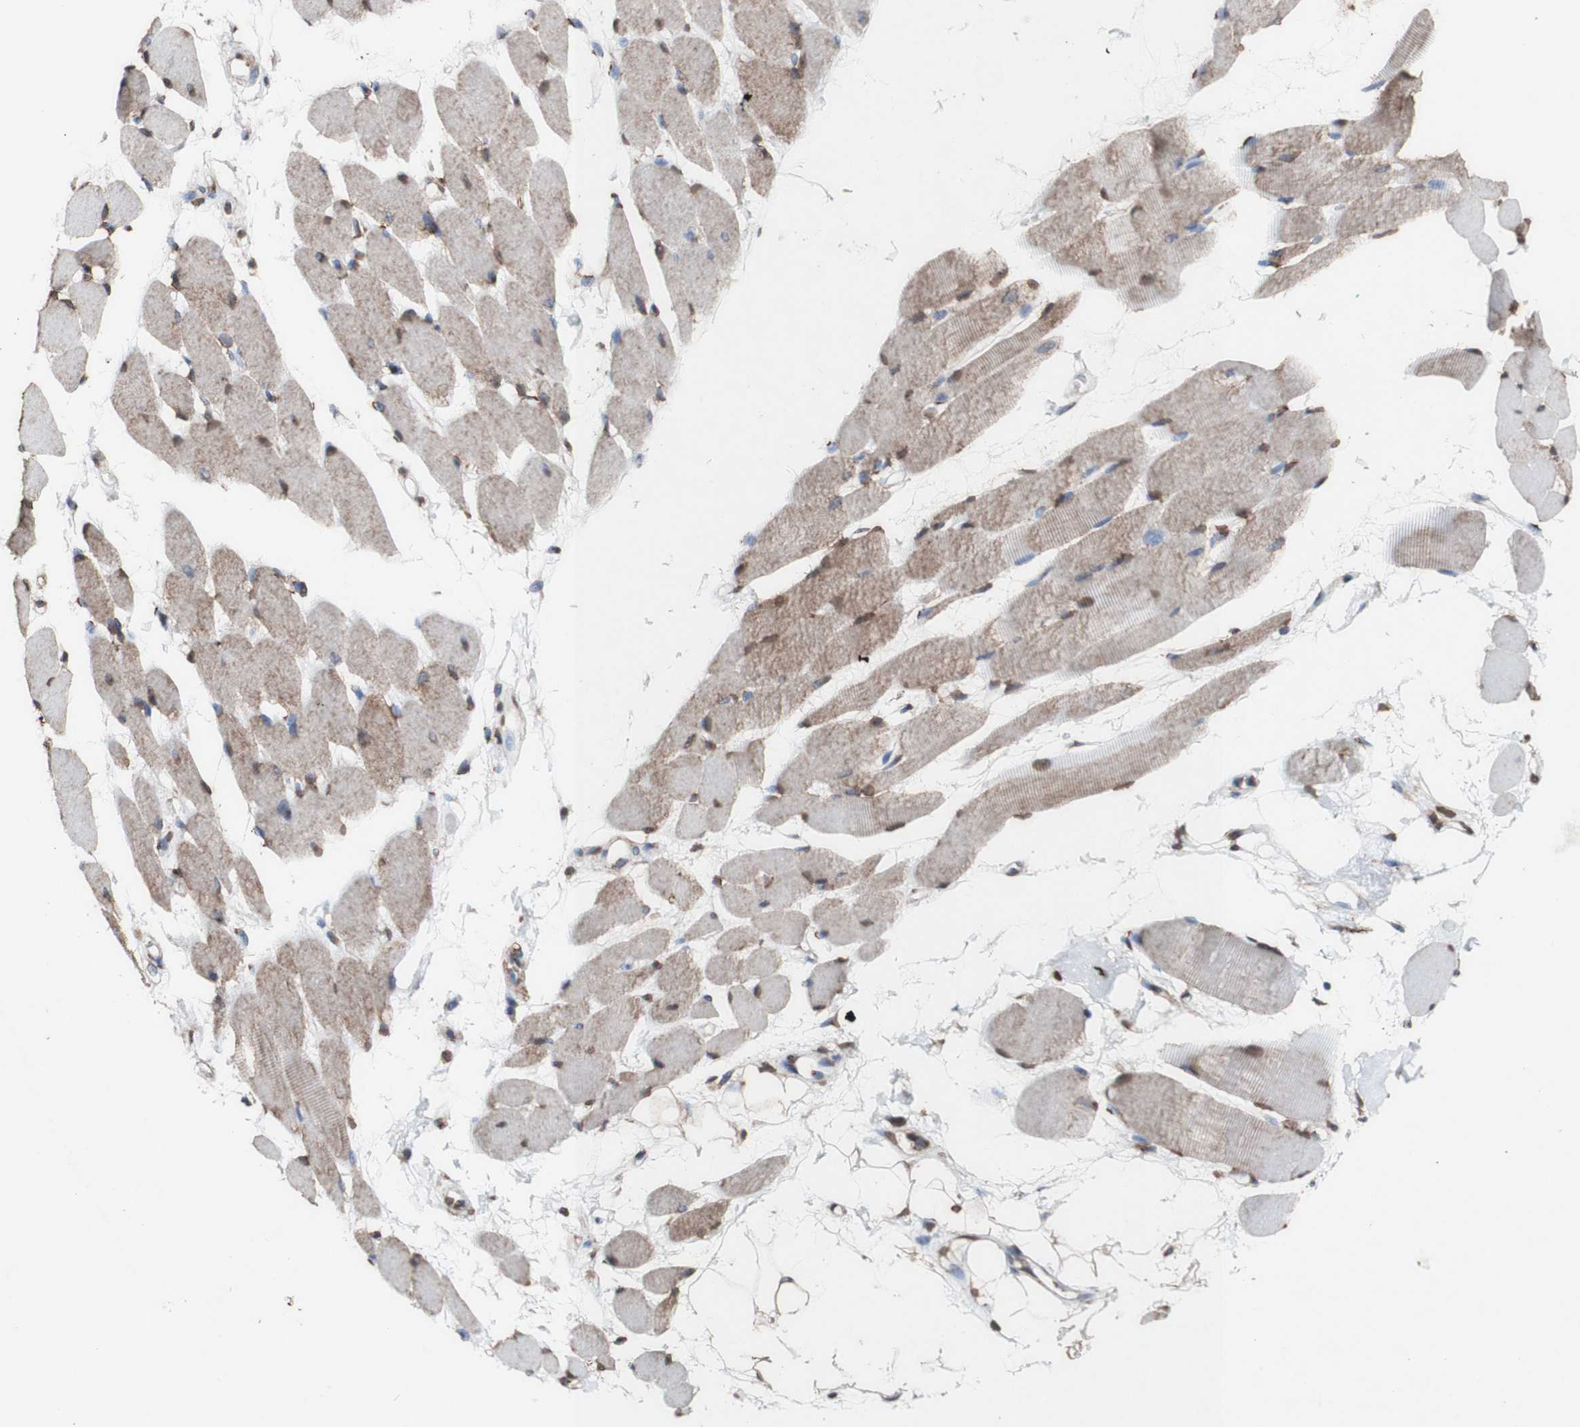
{"staining": {"intensity": "weak", "quantity": ">75%", "location": "cytoplasmic/membranous"}, "tissue": "skeletal muscle", "cell_type": "Myocytes", "image_type": "normal", "snomed": [{"axis": "morphology", "description": "Normal tissue, NOS"}, {"axis": "topography", "description": "Skeletal muscle"}, {"axis": "topography", "description": "Peripheral nerve tissue"}], "caption": "The immunohistochemical stain shows weak cytoplasmic/membranous staining in myocytes of benign skeletal muscle.", "gene": "PIDD1", "patient": {"sex": "female", "age": 84}}